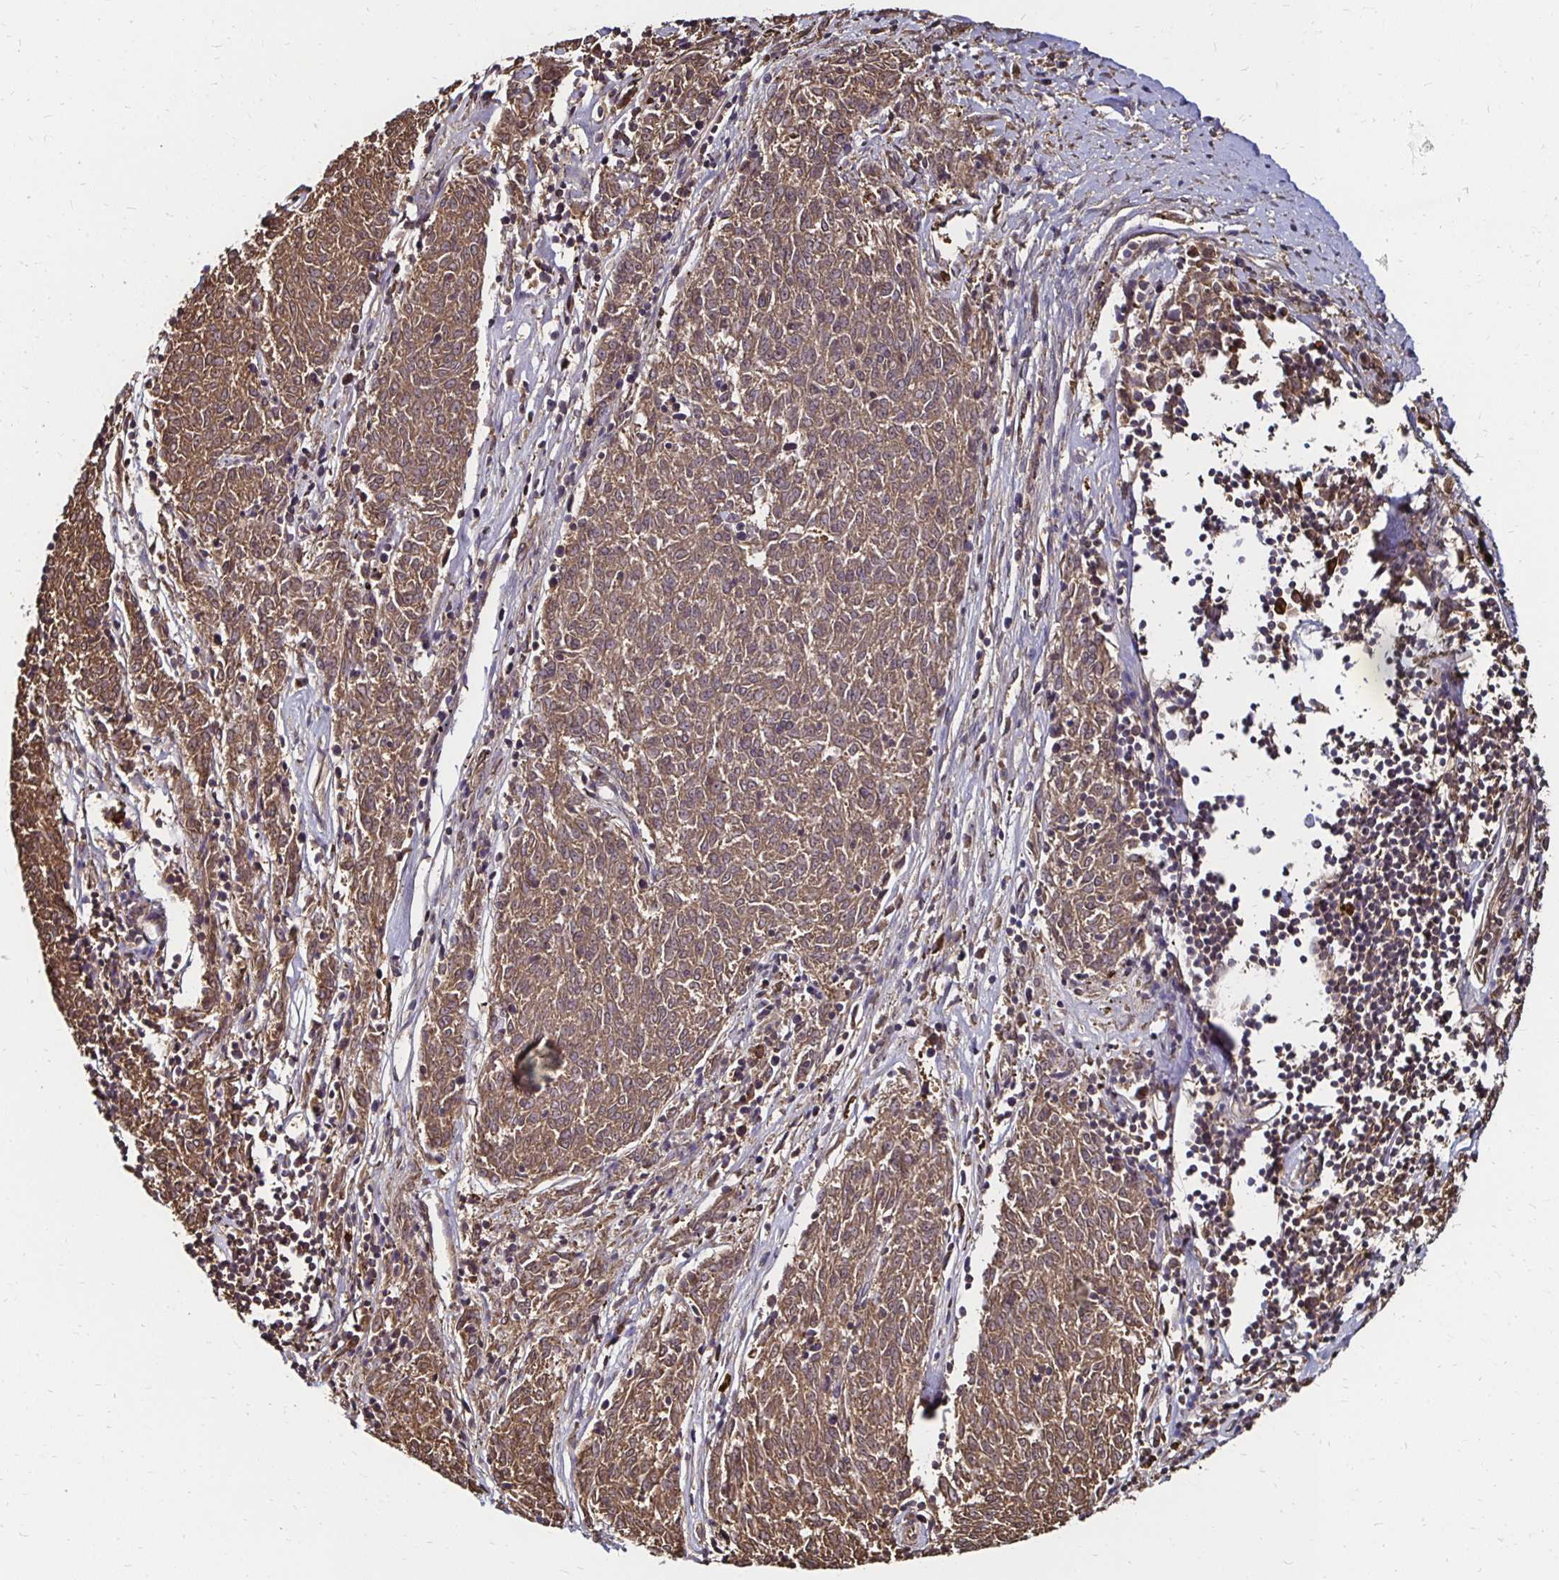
{"staining": {"intensity": "weak", "quantity": ">75%", "location": "cytoplasmic/membranous,nuclear"}, "tissue": "melanoma", "cell_type": "Tumor cells", "image_type": "cancer", "snomed": [{"axis": "morphology", "description": "Malignant melanoma, NOS"}, {"axis": "topography", "description": "Skin"}], "caption": "Protein expression analysis of melanoma shows weak cytoplasmic/membranous and nuclear expression in about >75% of tumor cells. (IHC, brightfield microscopy, high magnification).", "gene": "TXN", "patient": {"sex": "female", "age": 72}}